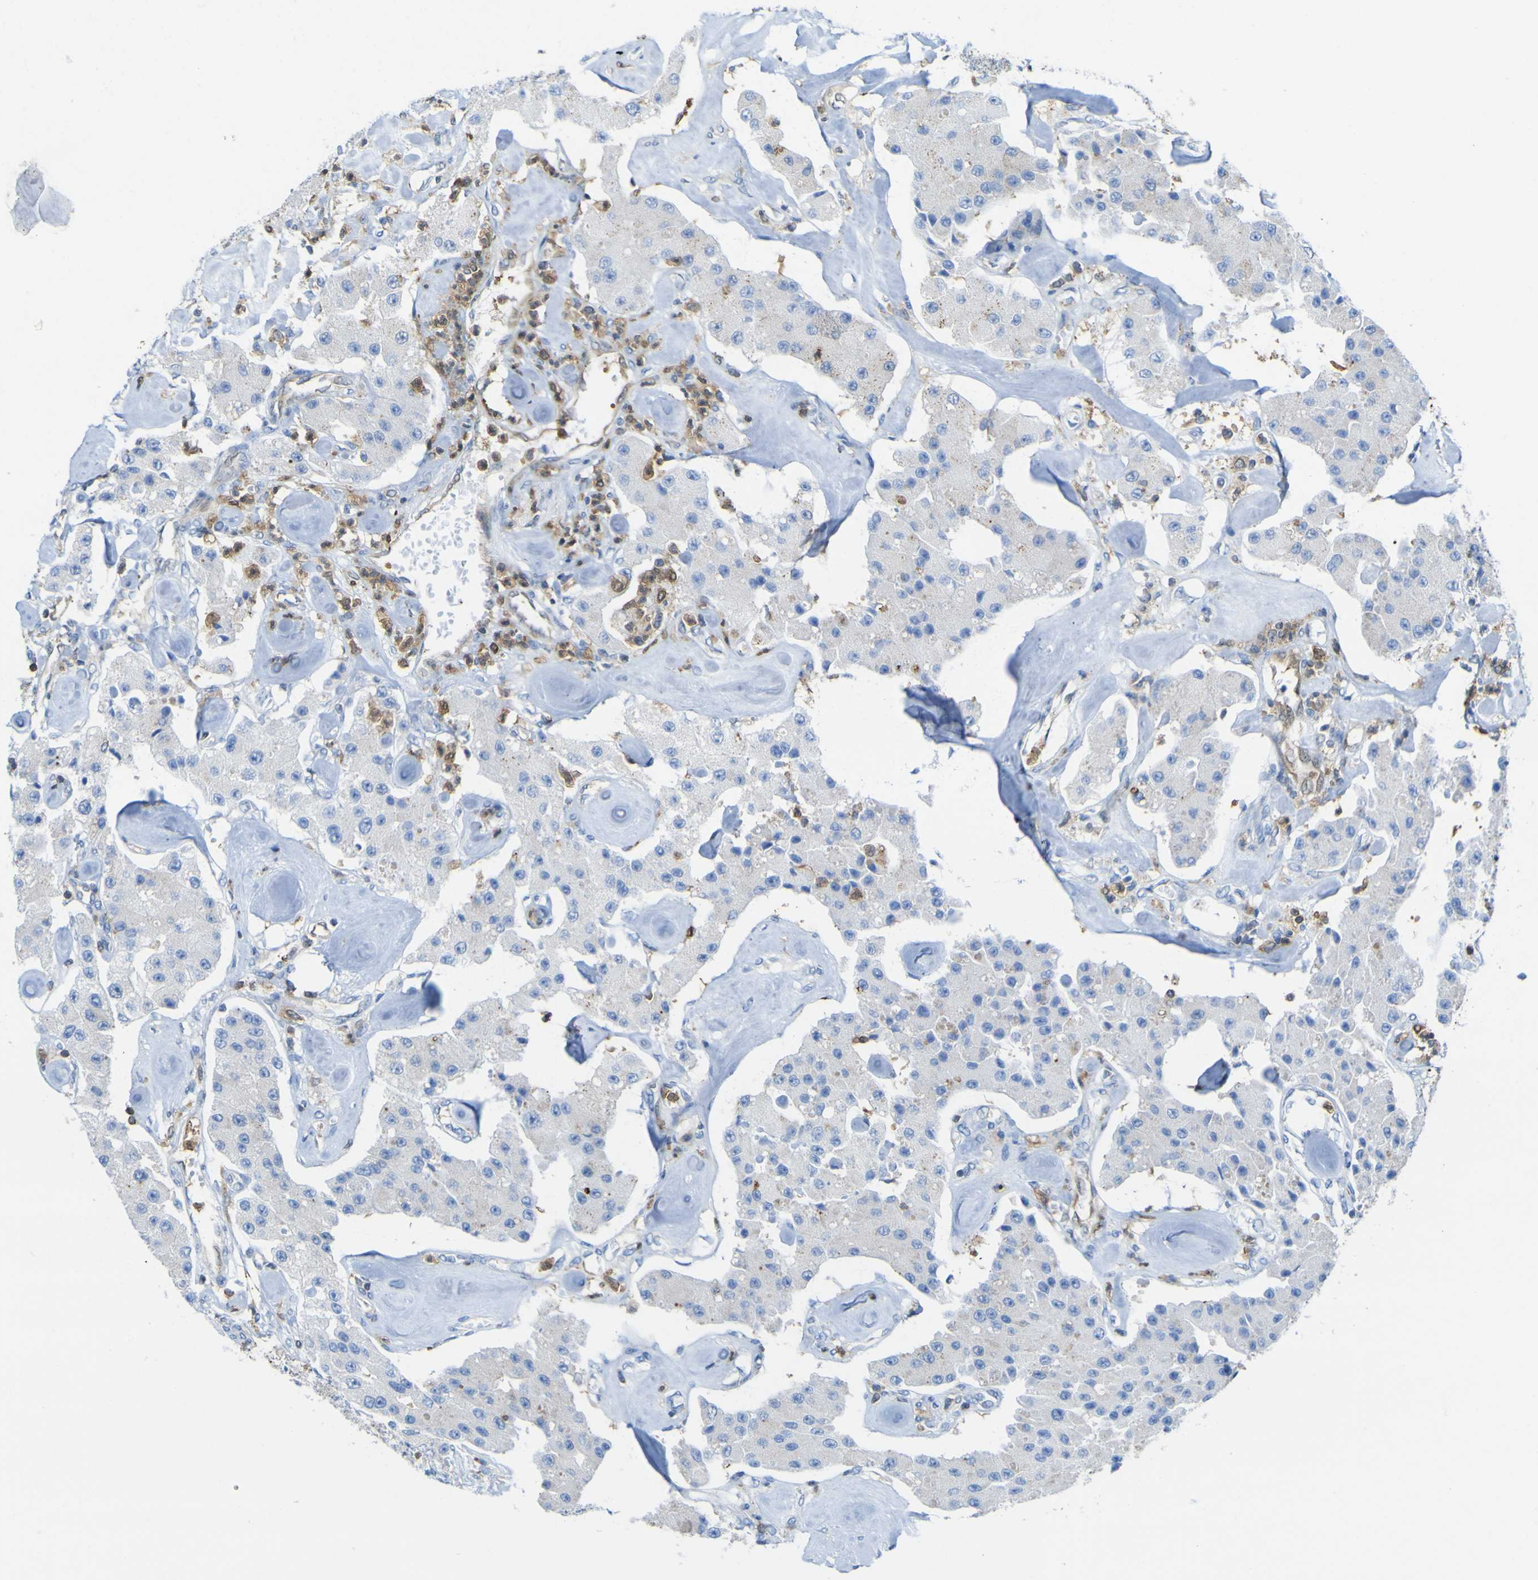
{"staining": {"intensity": "negative", "quantity": "none", "location": "none"}, "tissue": "carcinoid", "cell_type": "Tumor cells", "image_type": "cancer", "snomed": [{"axis": "morphology", "description": "Carcinoid, malignant, NOS"}, {"axis": "topography", "description": "Pancreas"}], "caption": "Tumor cells are negative for protein expression in human carcinoid.", "gene": "ABHD3", "patient": {"sex": "male", "age": 41}}